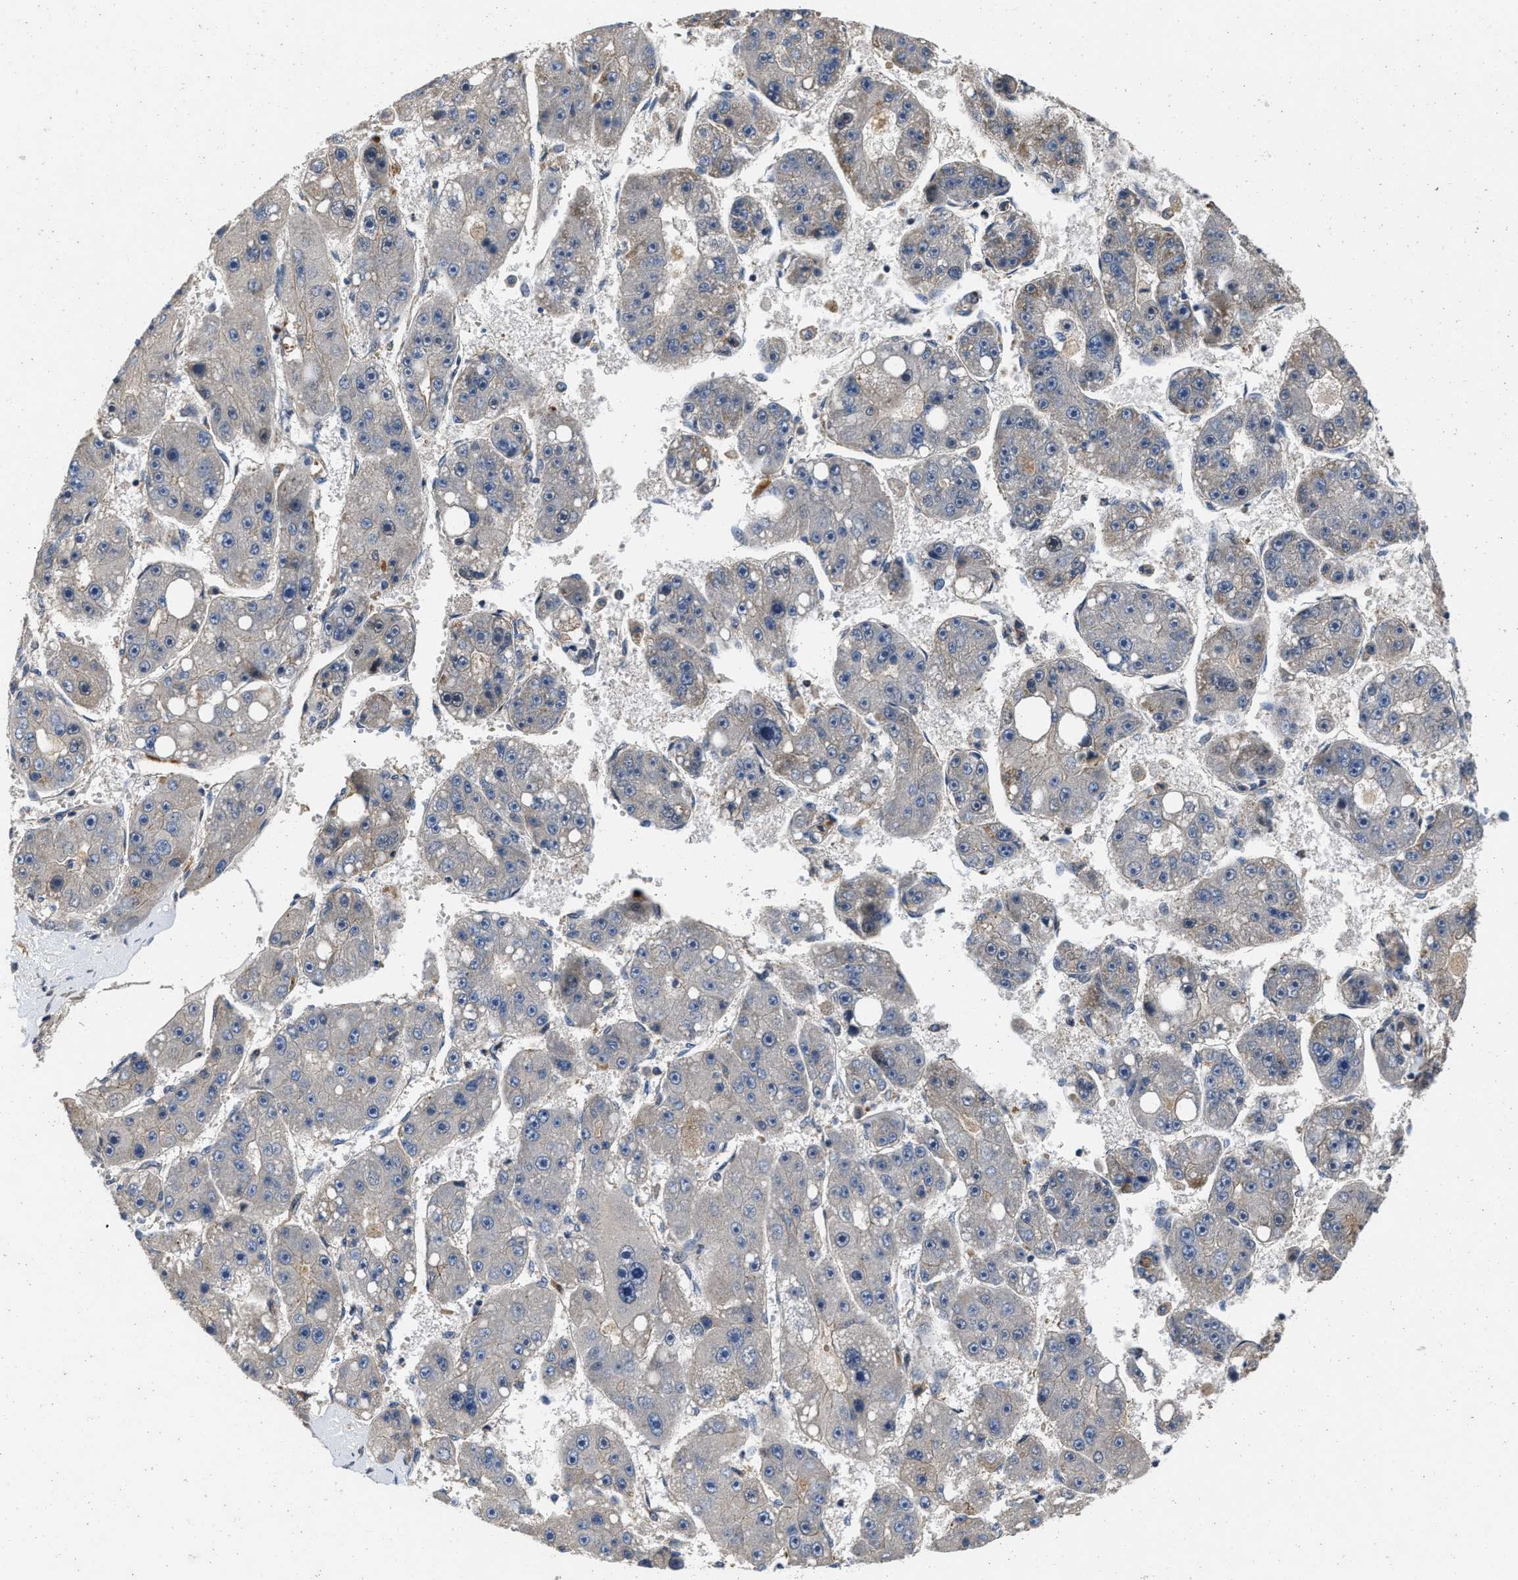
{"staining": {"intensity": "negative", "quantity": "none", "location": "none"}, "tissue": "liver cancer", "cell_type": "Tumor cells", "image_type": "cancer", "snomed": [{"axis": "morphology", "description": "Carcinoma, Hepatocellular, NOS"}, {"axis": "topography", "description": "Liver"}], "caption": "The photomicrograph reveals no staining of tumor cells in liver cancer. The staining is performed using DAB (3,3'-diaminobenzidine) brown chromogen with nuclei counter-stained in using hematoxylin.", "gene": "PRDM14", "patient": {"sex": "female", "age": 61}}